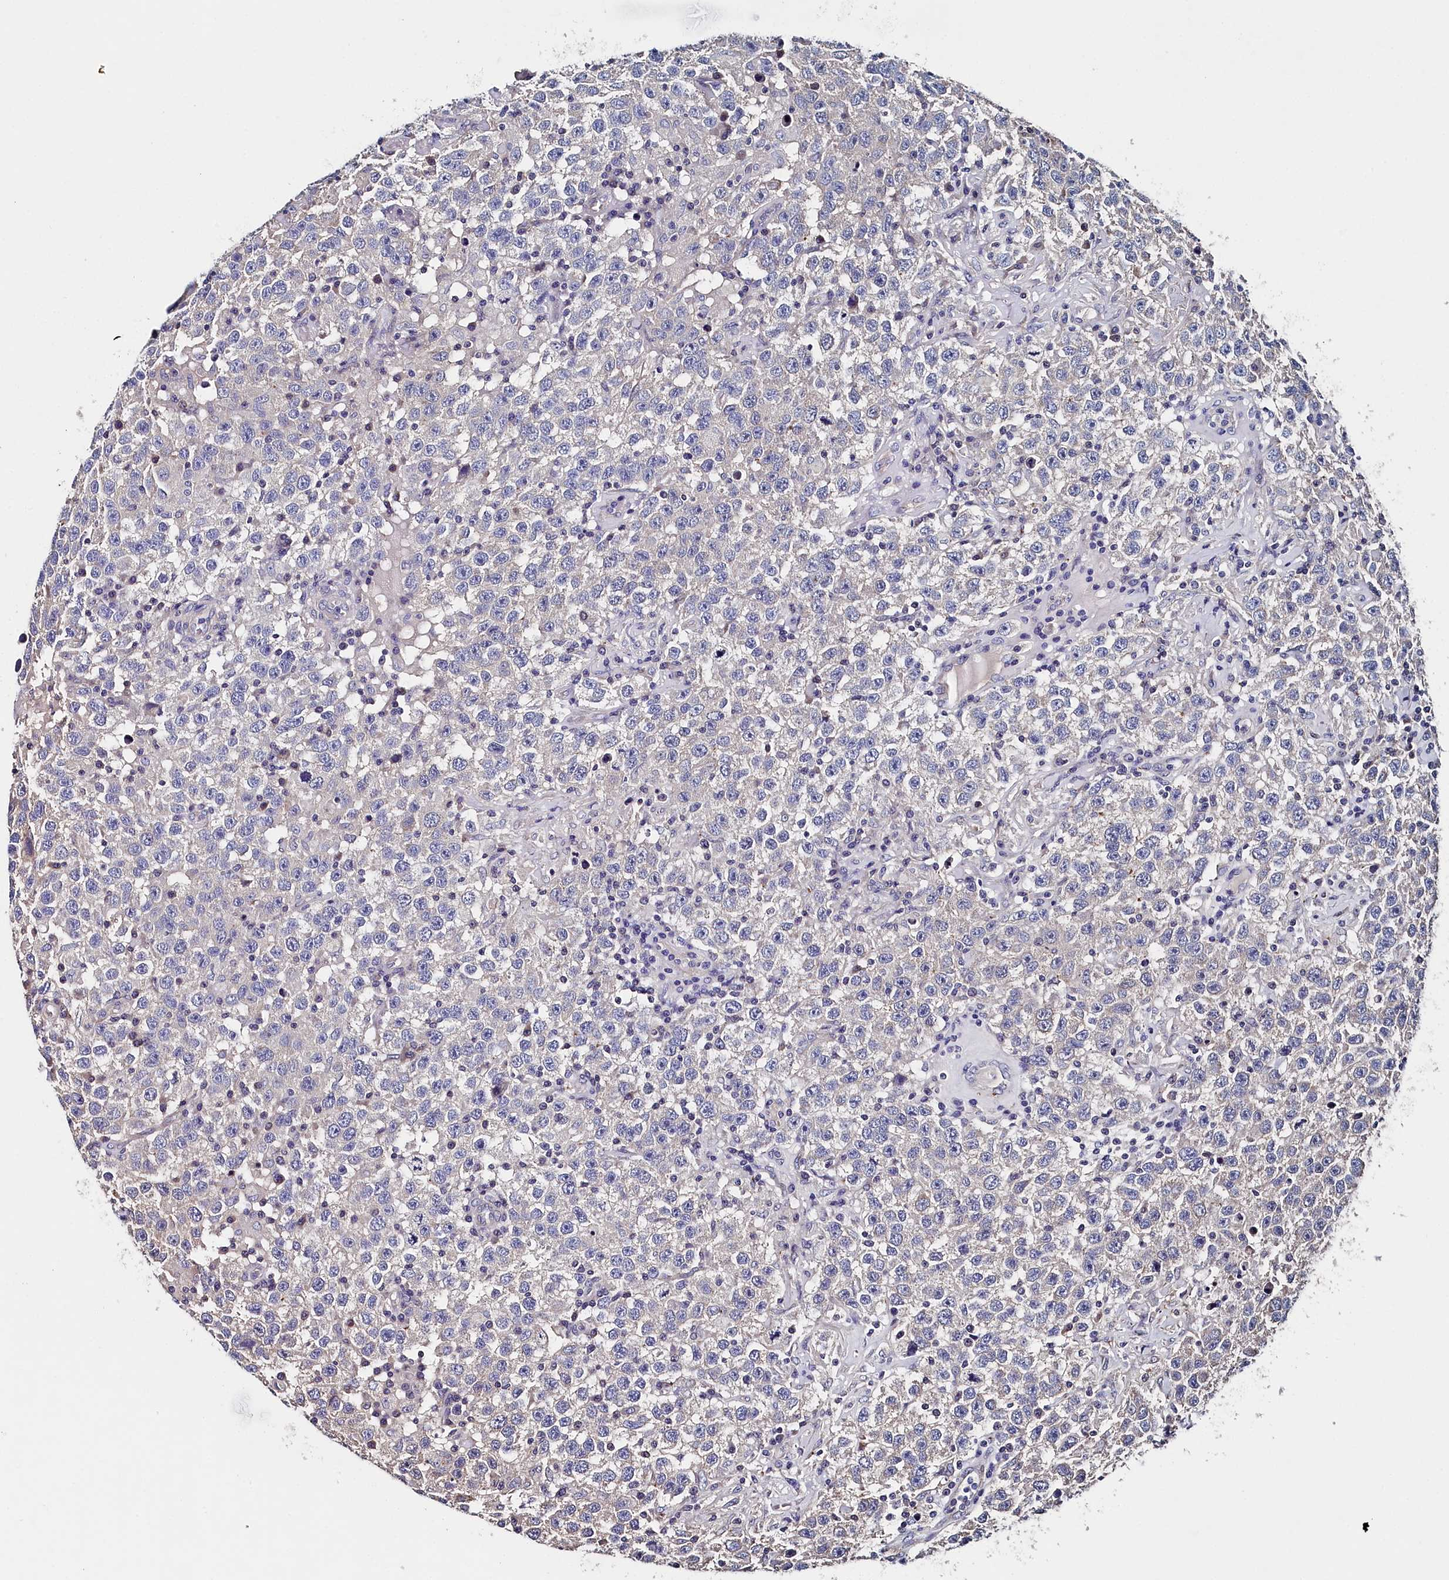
{"staining": {"intensity": "negative", "quantity": "none", "location": "none"}, "tissue": "testis cancer", "cell_type": "Tumor cells", "image_type": "cancer", "snomed": [{"axis": "morphology", "description": "Seminoma, NOS"}, {"axis": "topography", "description": "Testis"}], "caption": "The histopathology image reveals no significant positivity in tumor cells of testis seminoma.", "gene": "BHMT", "patient": {"sex": "male", "age": 41}}